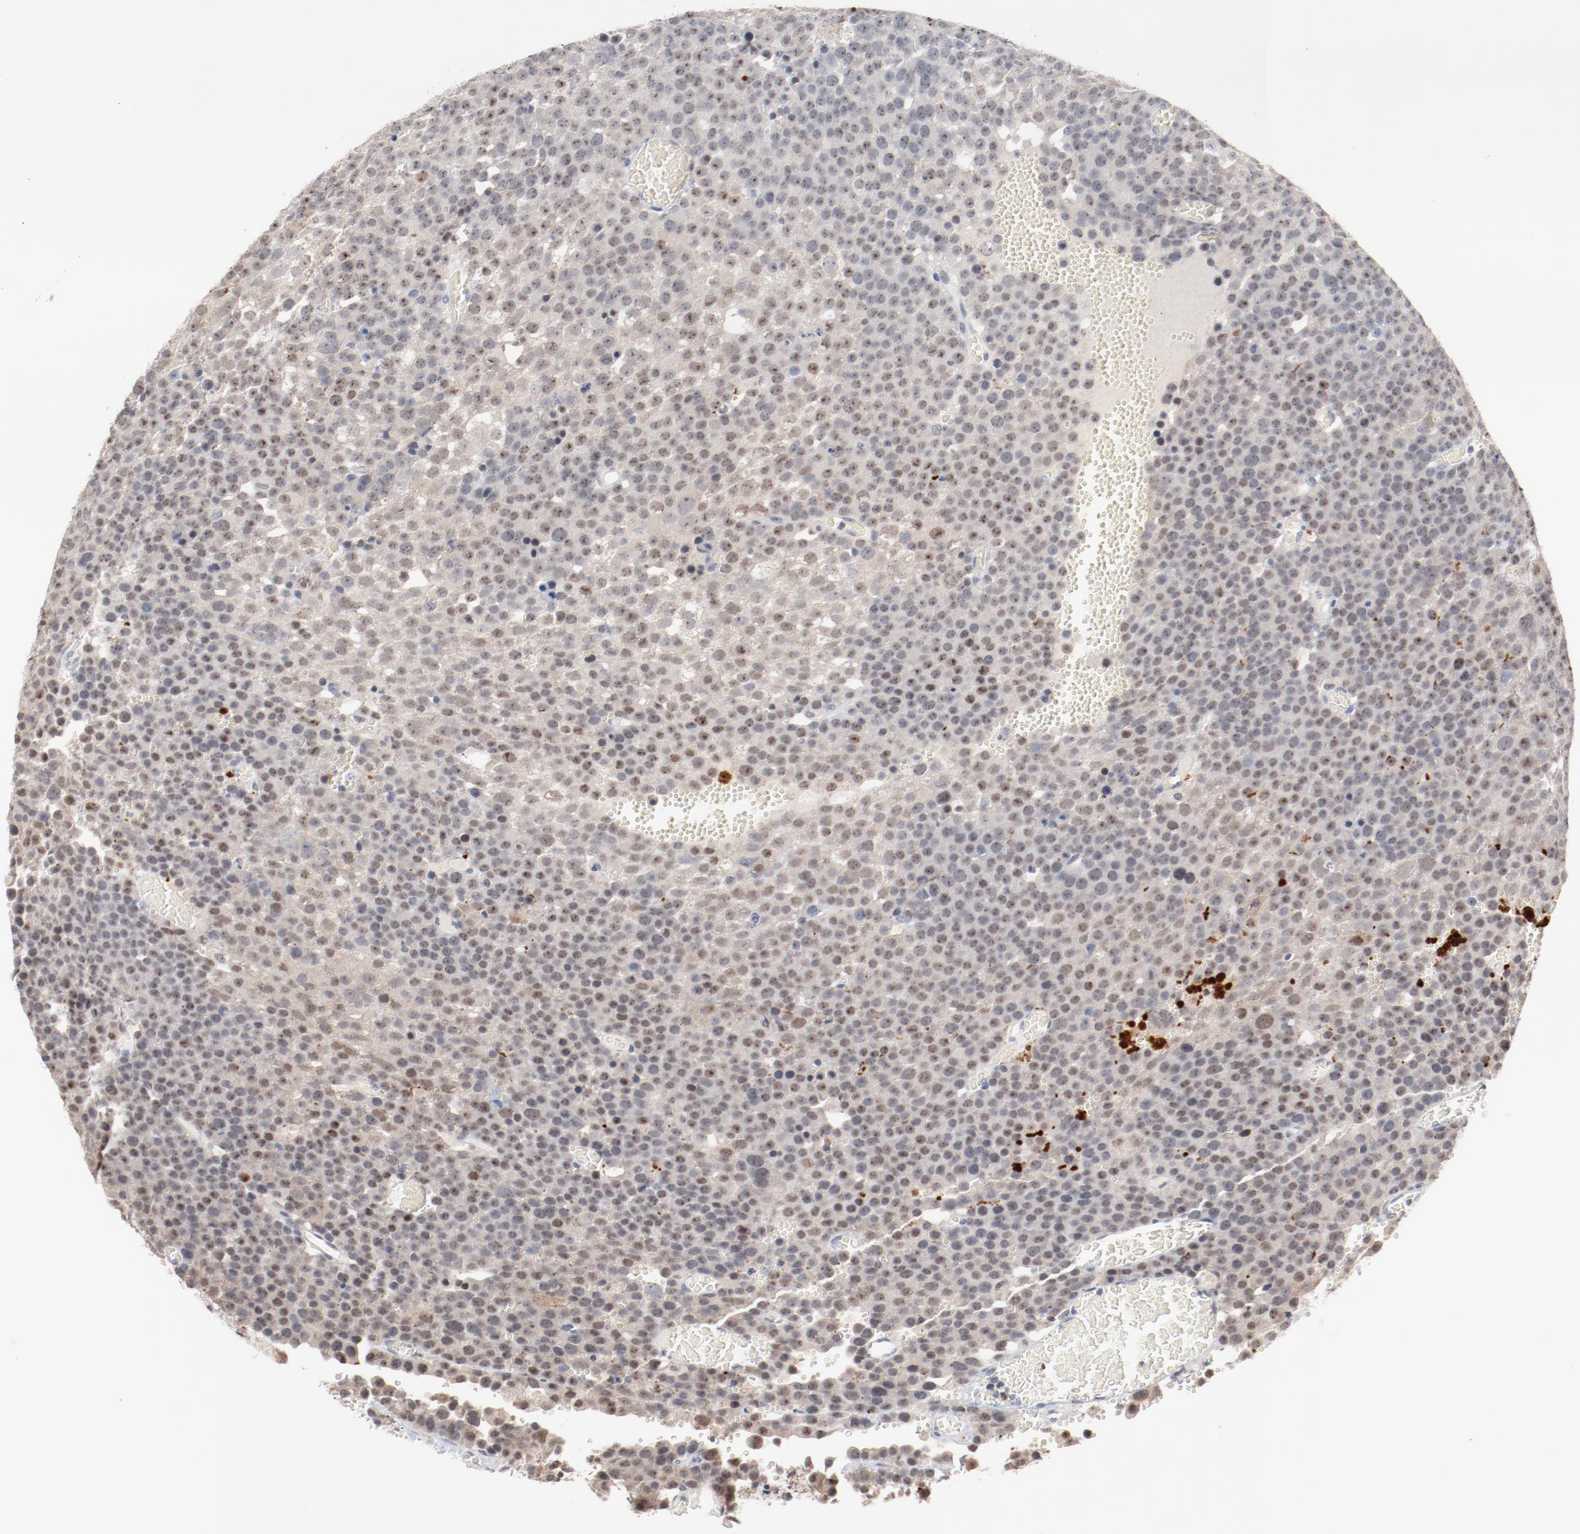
{"staining": {"intensity": "weak", "quantity": "25%-75%", "location": "nuclear"}, "tissue": "testis cancer", "cell_type": "Tumor cells", "image_type": "cancer", "snomed": [{"axis": "morphology", "description": "Seminoma, NOS"}, {"axis": "topography", "description": "Testis"}], "caption": "Weak nuclear protein staining is present in approximately 25%-75% of tumor cells in testis cancer (seminoma).", "gene": "ERICH1", "patient": {"sex": "male", "age": 71}}